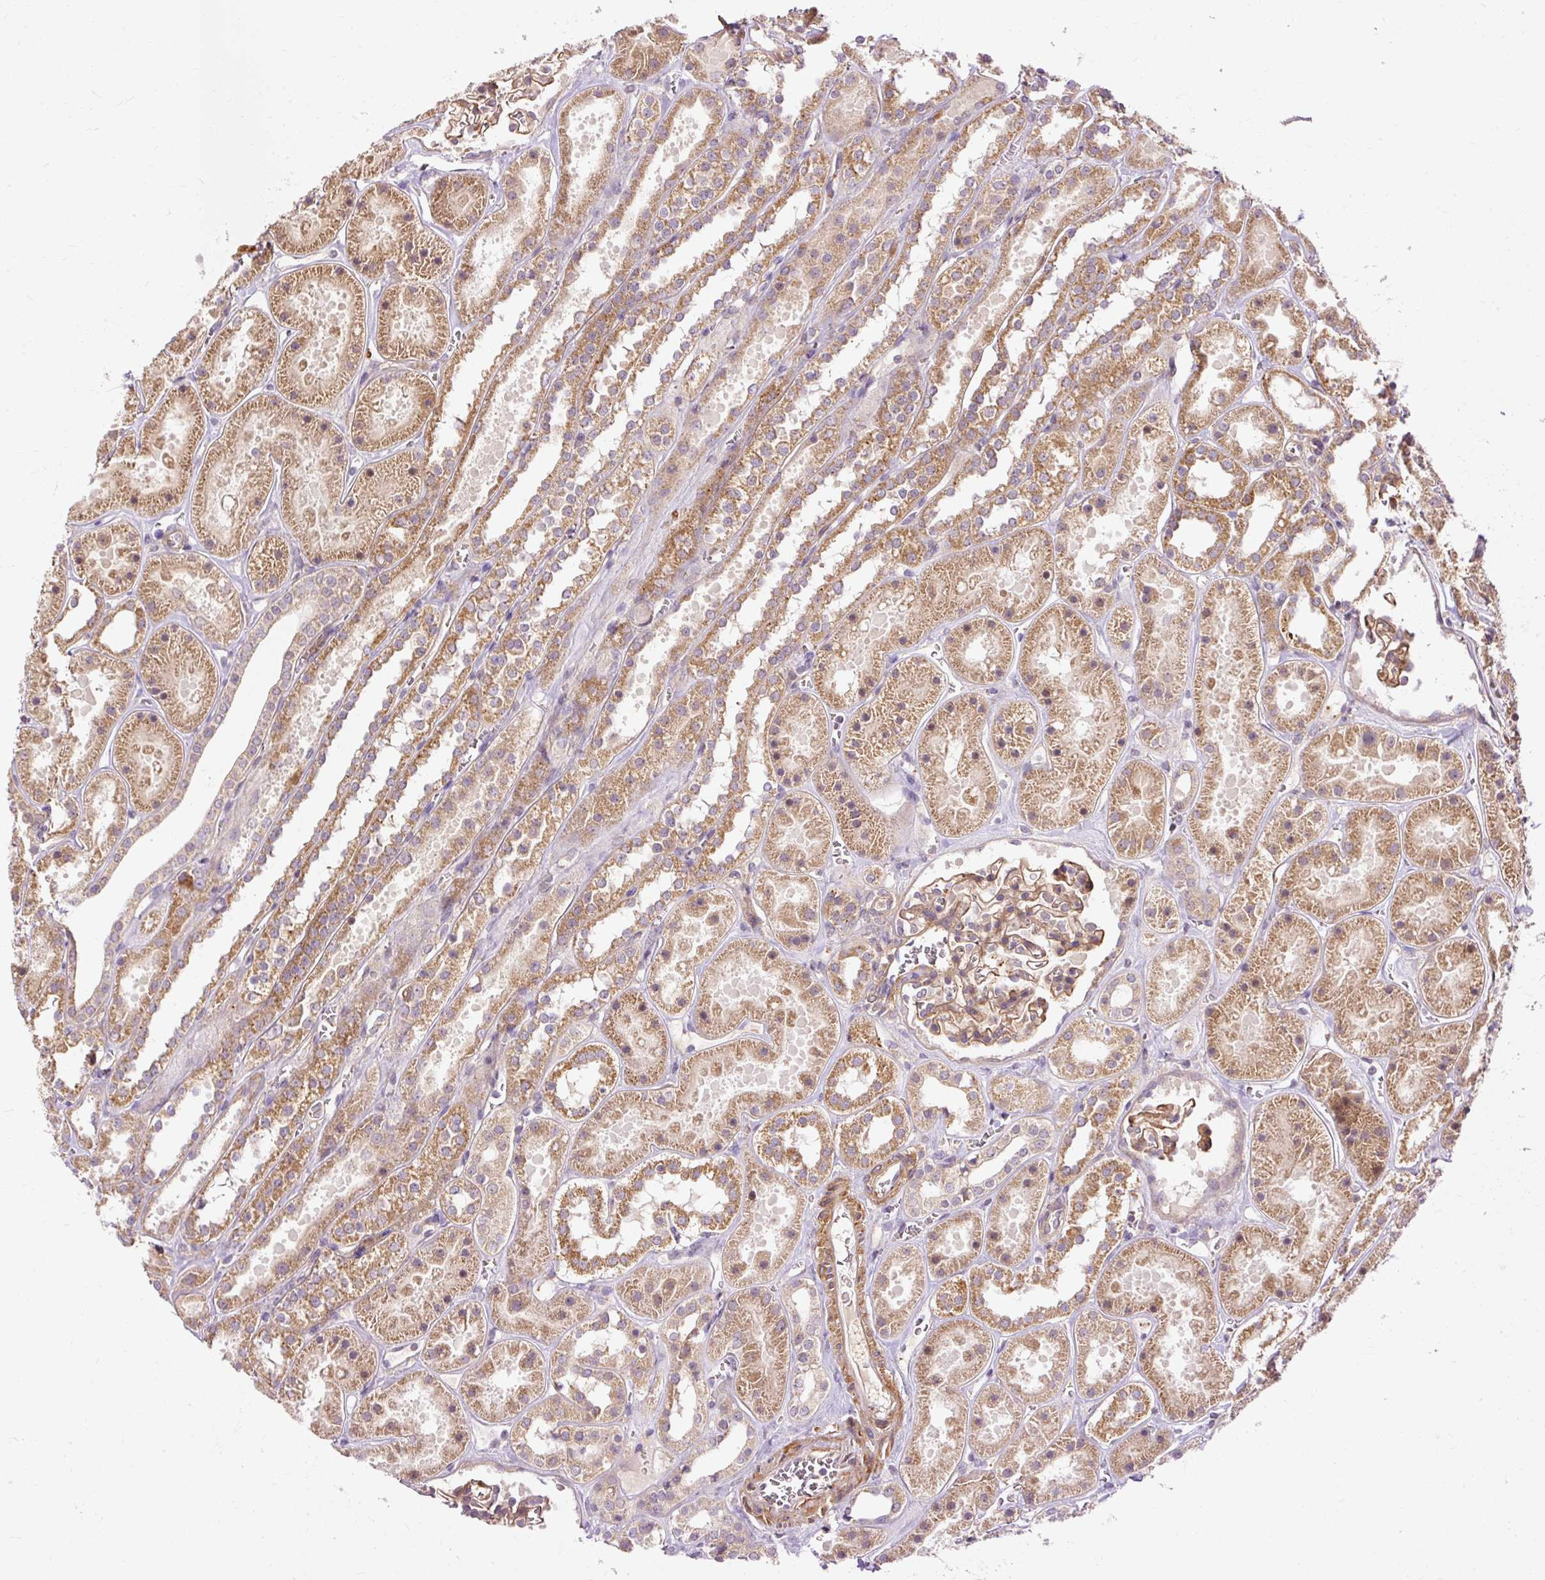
{"staining": {"intensity": "weak", "quantity": ">75%", "location": "cytoplasmic/membranous"}, "tissue": "kidney", "cell_type": "Cells in glomeruli", "image_type": "normal", "snomed": [{"axis": "morphology", "description": "Normal tissue, NOS"}, {"axis": "topography", "description": "Kidney"}], "caption": "DAB (3,3'-diaminobenzidine) immunohistochemical staining of unremarkable human kidney shows weak cytoplasmic/membranous protein expression in about >75% of cells in glomeruli. Using DAB (3,3'-diaminobenzidine) (brown) and hematoxylin (blue) stains, captured at high magnification using brightfield microscopy.", "gene": "RIPOR3", "patient": {"sex": "female", "age": 41}}